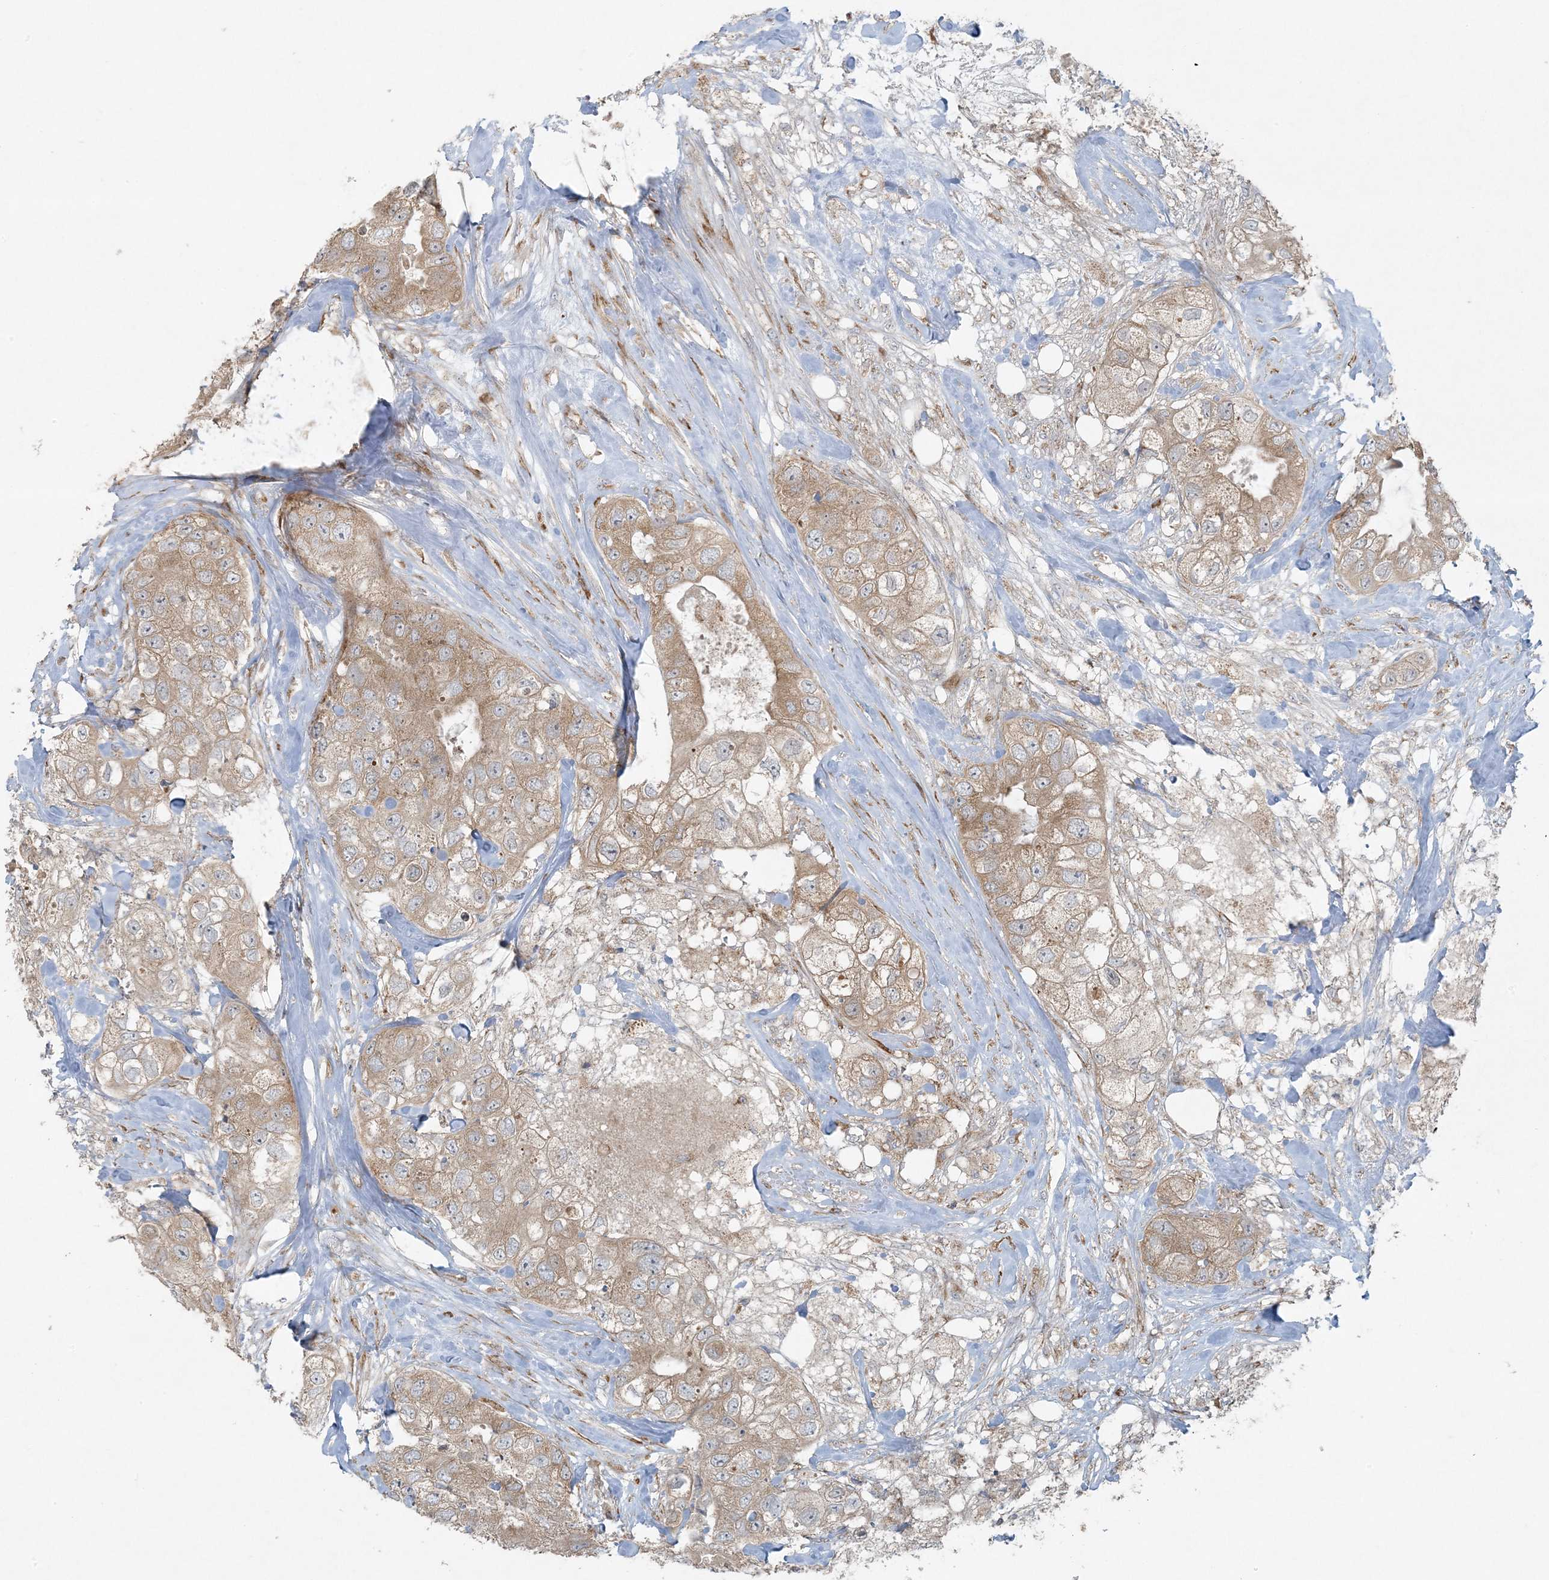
{"staining": {"intensity": "weak", "quantity": ">75%", "location": "cytoplasmic/membranous"}, "tissue": "breast cancer", "cell_type": "Tumor cells", "image_type": "cancer", "snomed": [{"axis": "morphology", "description": "Duct carcinoma"}, {"axis": "topography", "description": "Breast"}], "caption": "Weak cytoplasmic/membranous expression for a protein is identified in about >75% of tumor cells of breast intraductal carcinoma using IHC.", "gene": "ZNF263", "patient": {"sex": "female", "age": 62}}